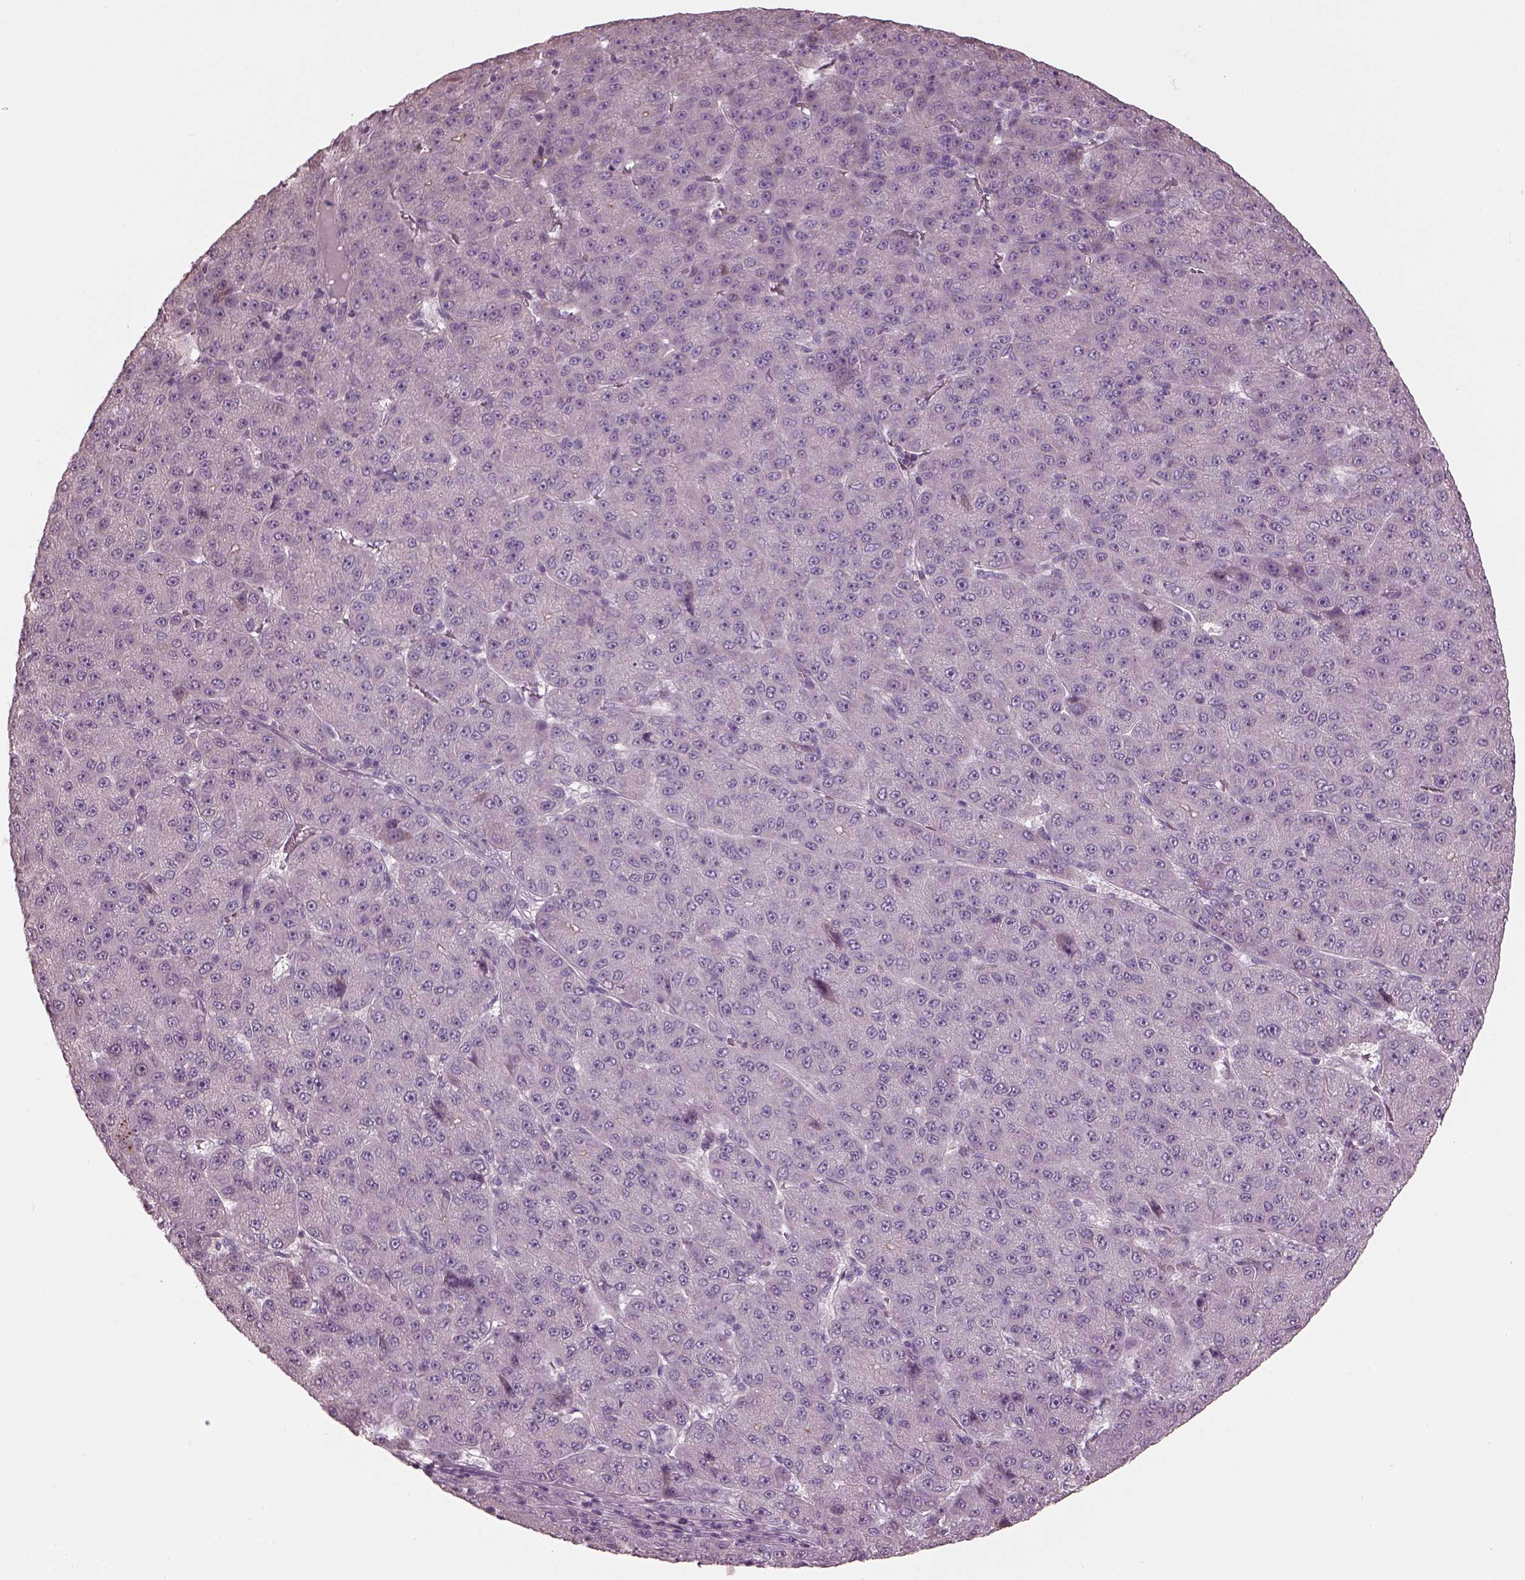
{"staining": {"intensity": "negative", "quantity": "none", "location": "none"}, "tissue": "liver cancer", "cell_type": "Tumor cells", "image_type": "cancer", "snomed": [{"axis": "morphology", "description": "Carcinoma, Hepatocellular, NOS"}, {"axis": "topography", "description": "Liver"}], "caption": "The IHC photomicrograph has no significant staining in tumor cells of hepatocellular carcinoma (liver) tissue.", "gene": "OPTC", "patient": {"sex": "male", "age": 67}}